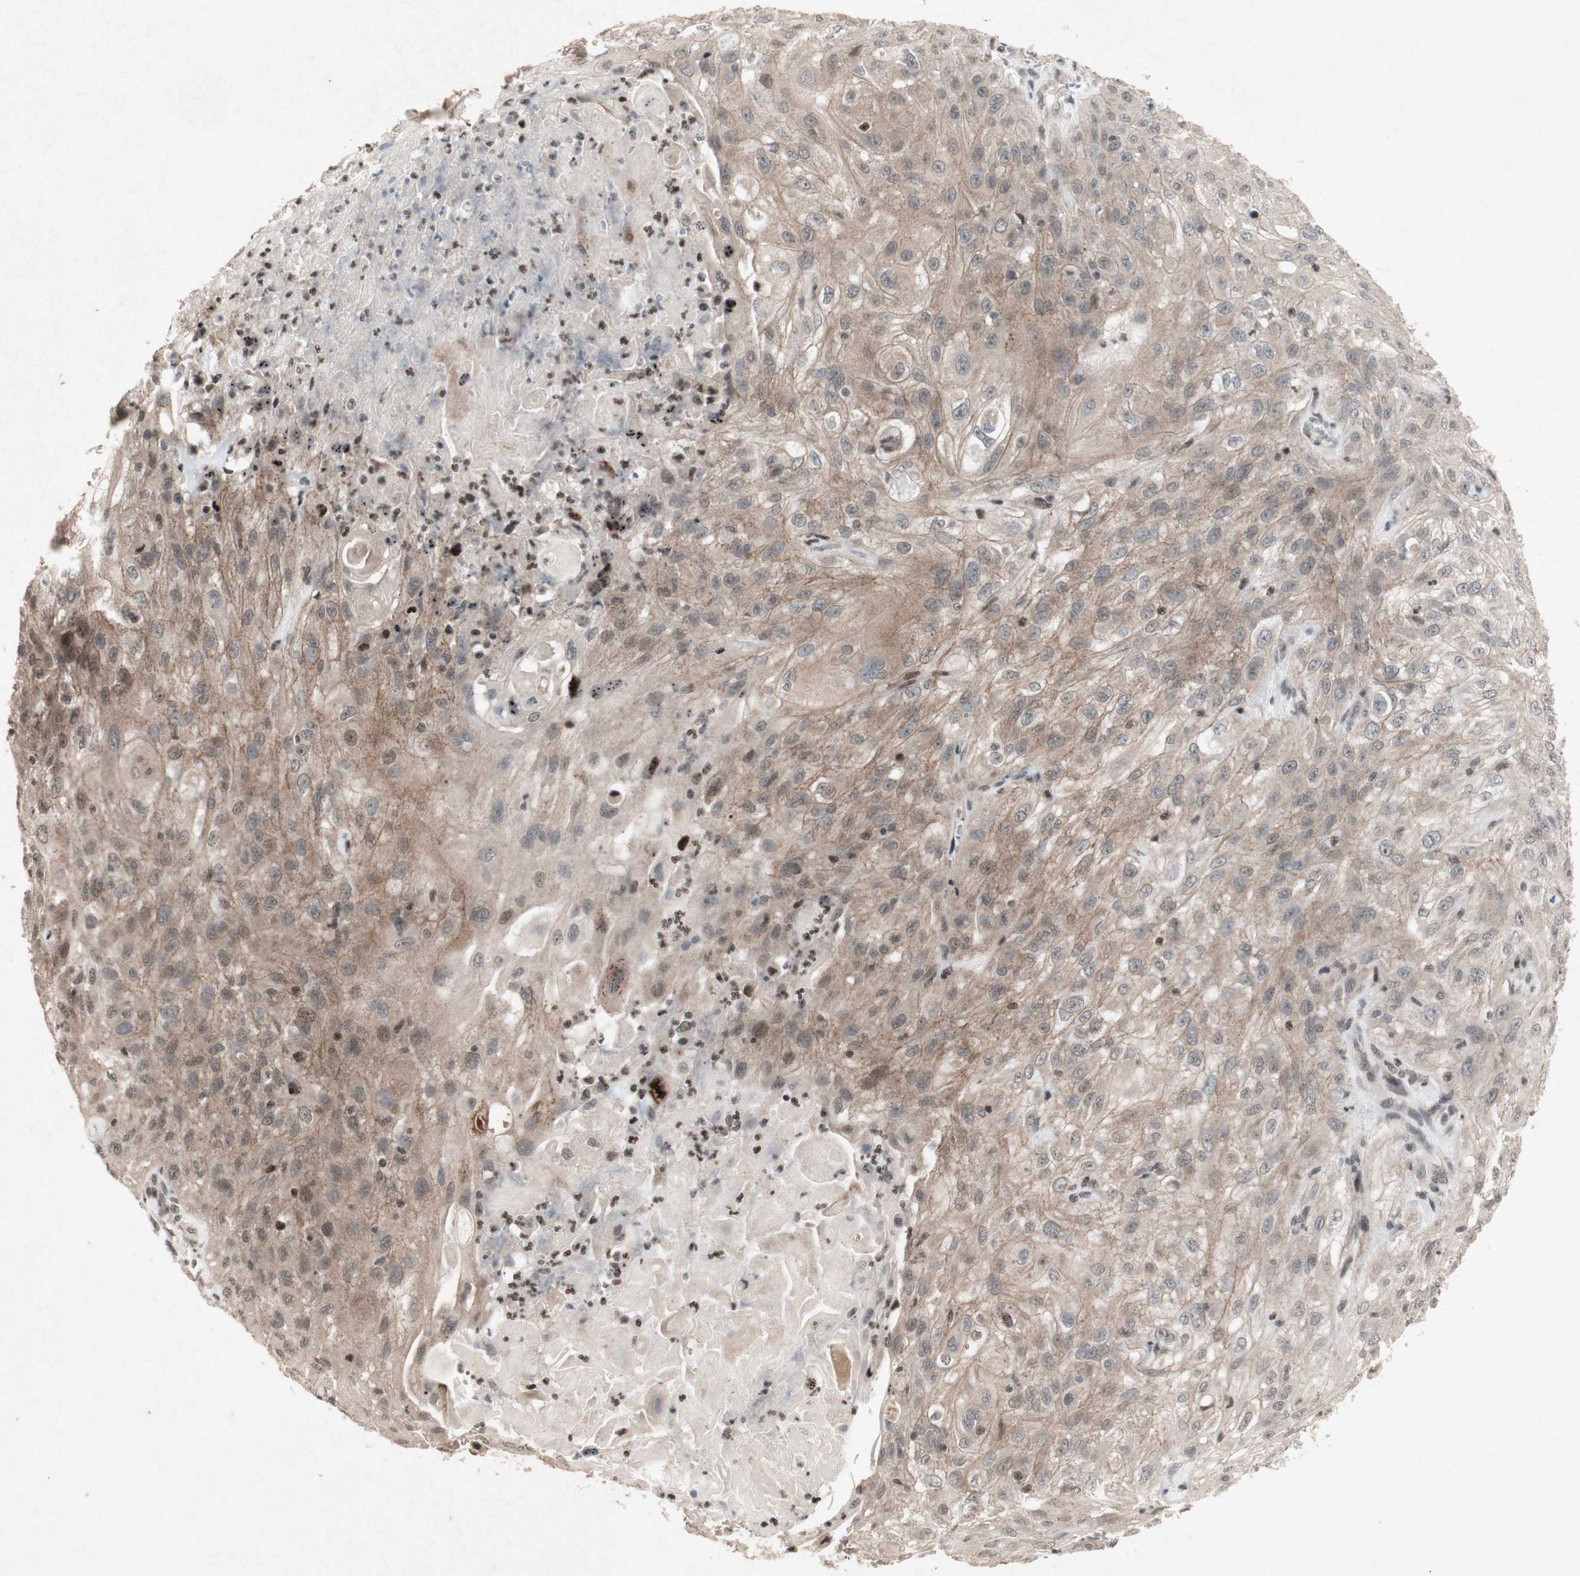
{"staining": {"intensity": "weak", "quantity": ">75%", "location": "cytoplasmic/membranous"}, "tissue": "skin cancer", "cell_type": "Tumor cells", "image_type": "cancer", "snomed": [{"axis": "morphology", "description": "Squamous cell carcinoma, NOS"}, {"axis": "topography", "description": "Skin"}], "caption": "Tumor cells show low levels of weak cytoplasmic/membranous expression in about >75% of cells in skin cancer.", "gene": "PLXNA1", "patient": {"sex": "male", "age": 75}}